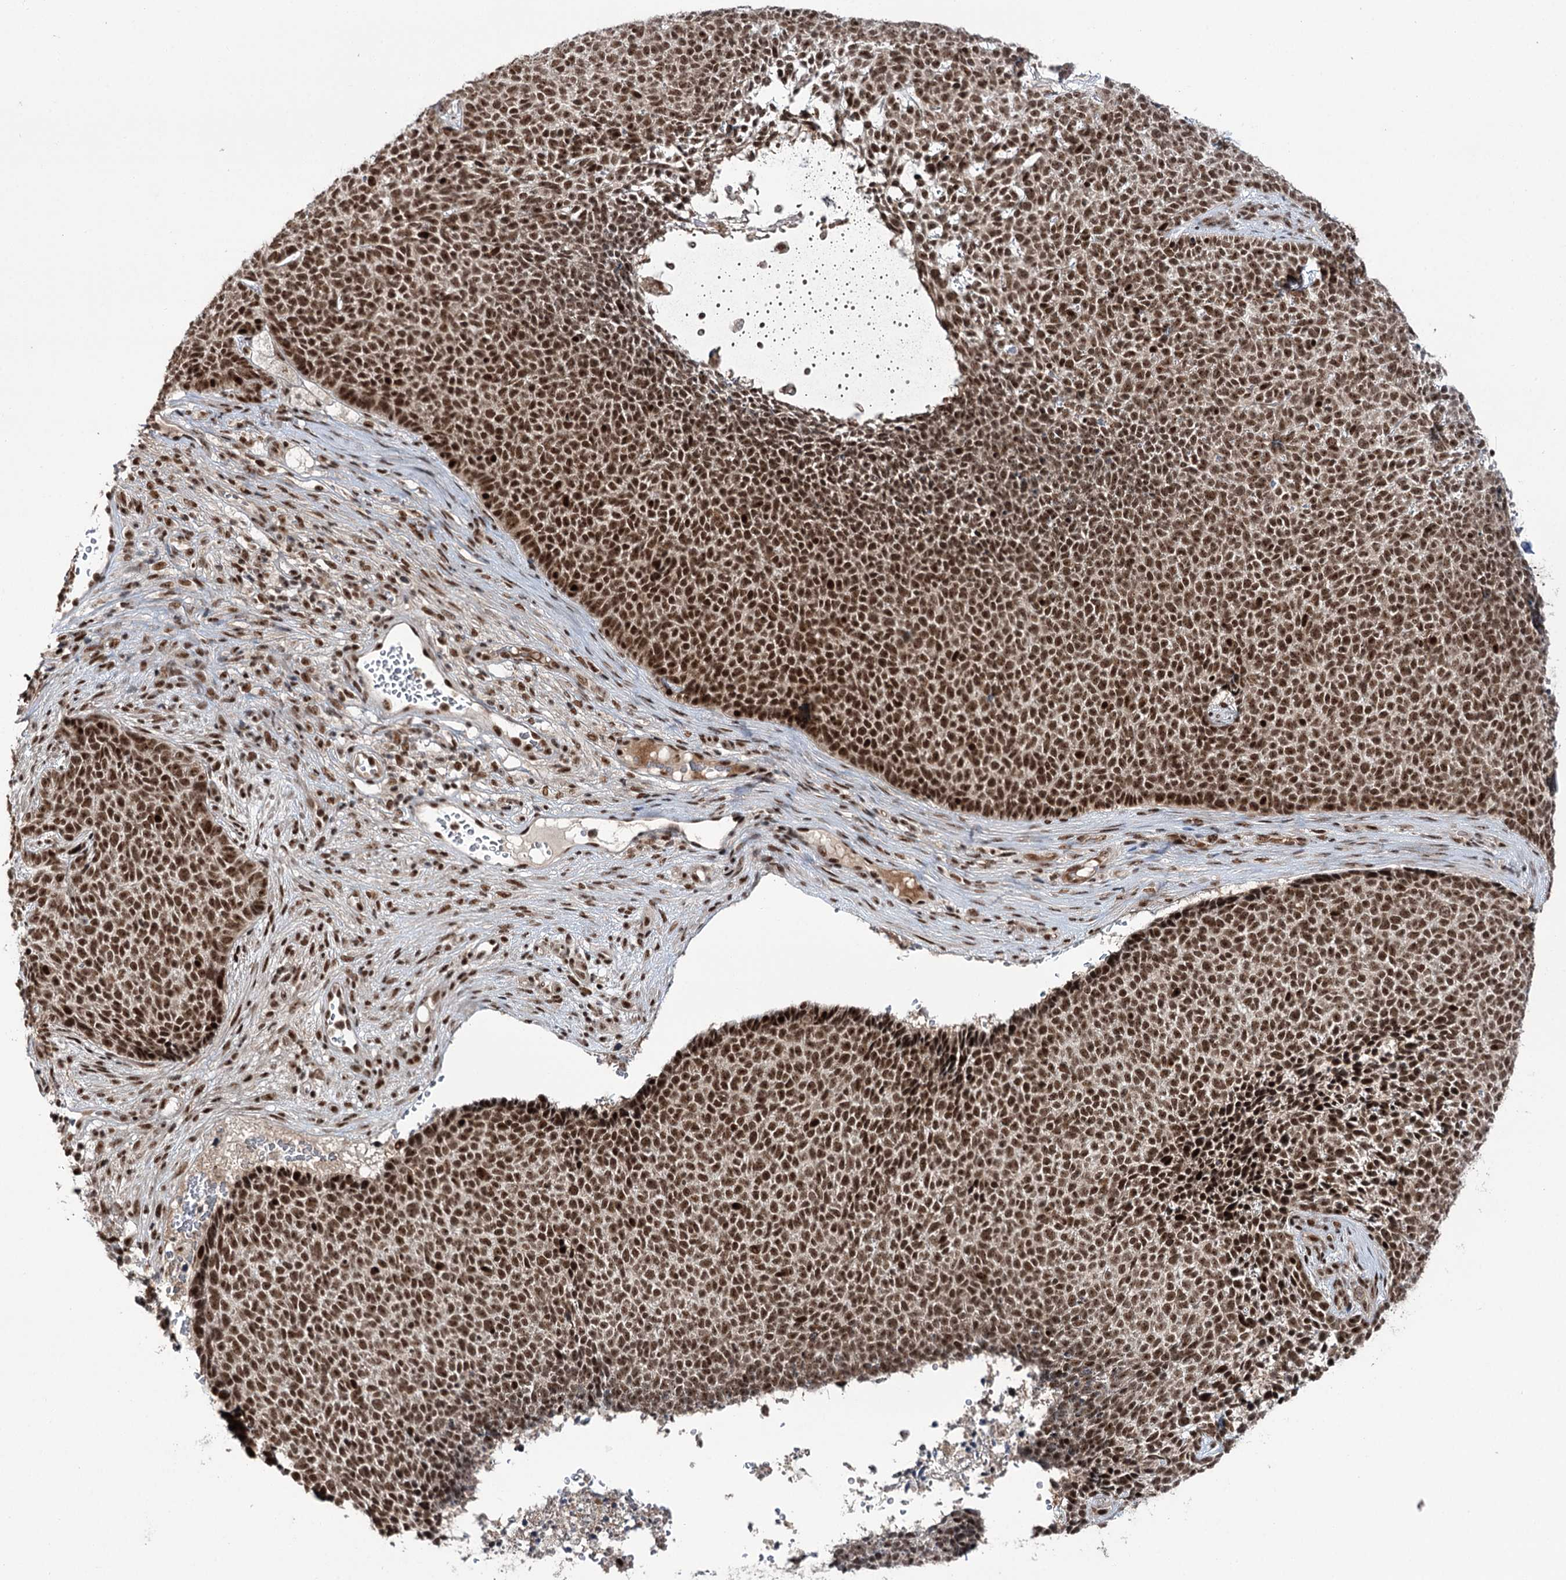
{"staining": {"intensity": "strong", "quantity": ">75%", "location": "nuclear"}, "tissue": "skin cancer", "cell_type": "Tumor cells", "image_type": "cancer", "snomed": [{"axis": "morphology", "description": "Basal cell carcinoma"}, {"axis": "topography", "description": "Skin"}], "caption": "A brown stain shows strong nuclear expression of a protein in human skin cancer tumor cells.", "gene": "ERCC3", "patient": {"sex": "female", "age": 84}}